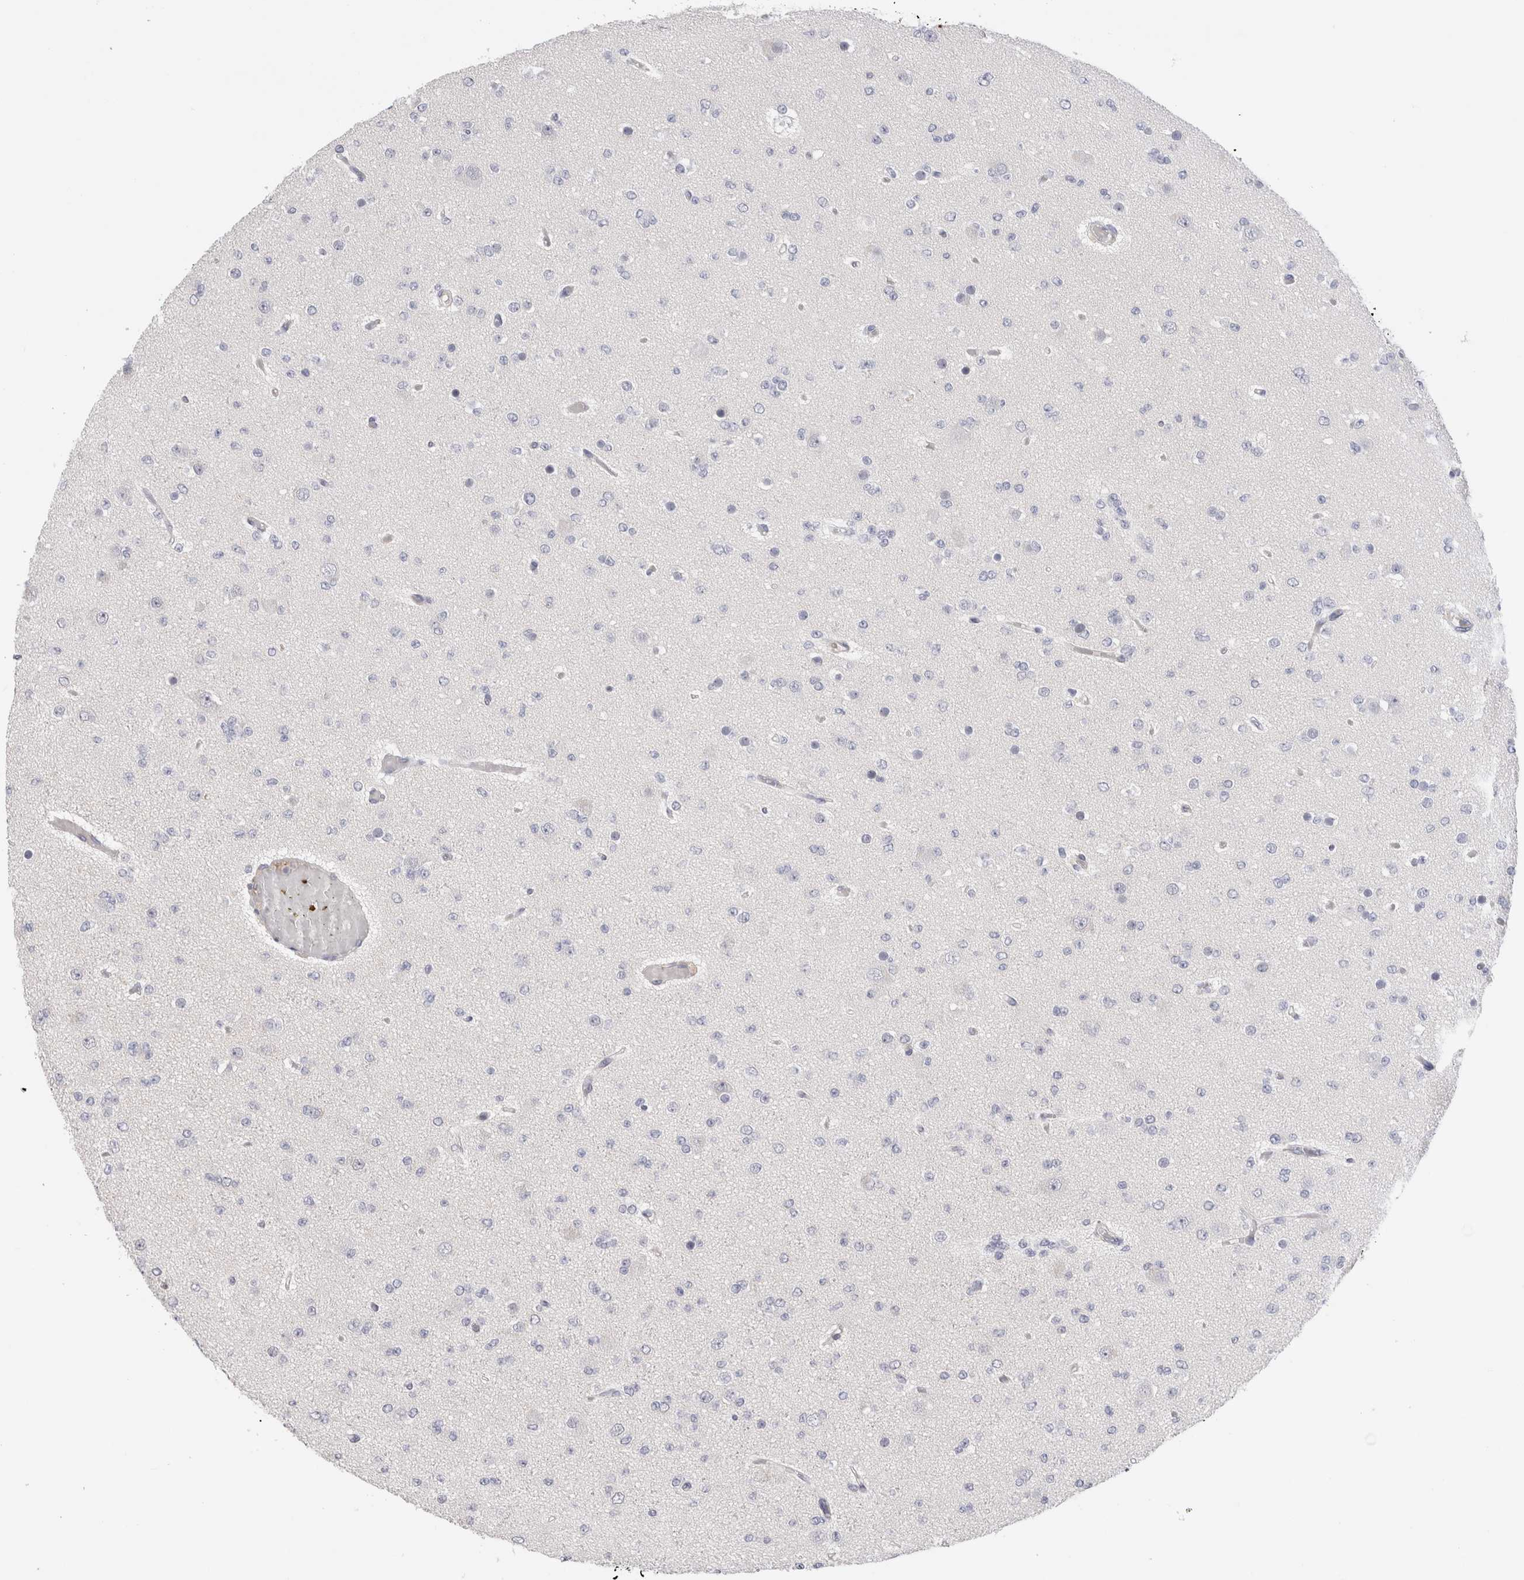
{"staining": {"intensity": "negative", "quantity": "none", "location": "none"}, "tissue": "glioma", "cell_type": "Tumor cells", "image_type": "cancer", "snomed": [{"axis": "morphology", "description": "Glioma, malignant, Low grade"}, {"axis": "topography", "description": "Brain"}], "caption": "The micrograph exhibits no staining of tumor cells in low-grade glioma (malignant).", "gene": "CRYBG1", "patient": {"sex": "female", "age": 22}}